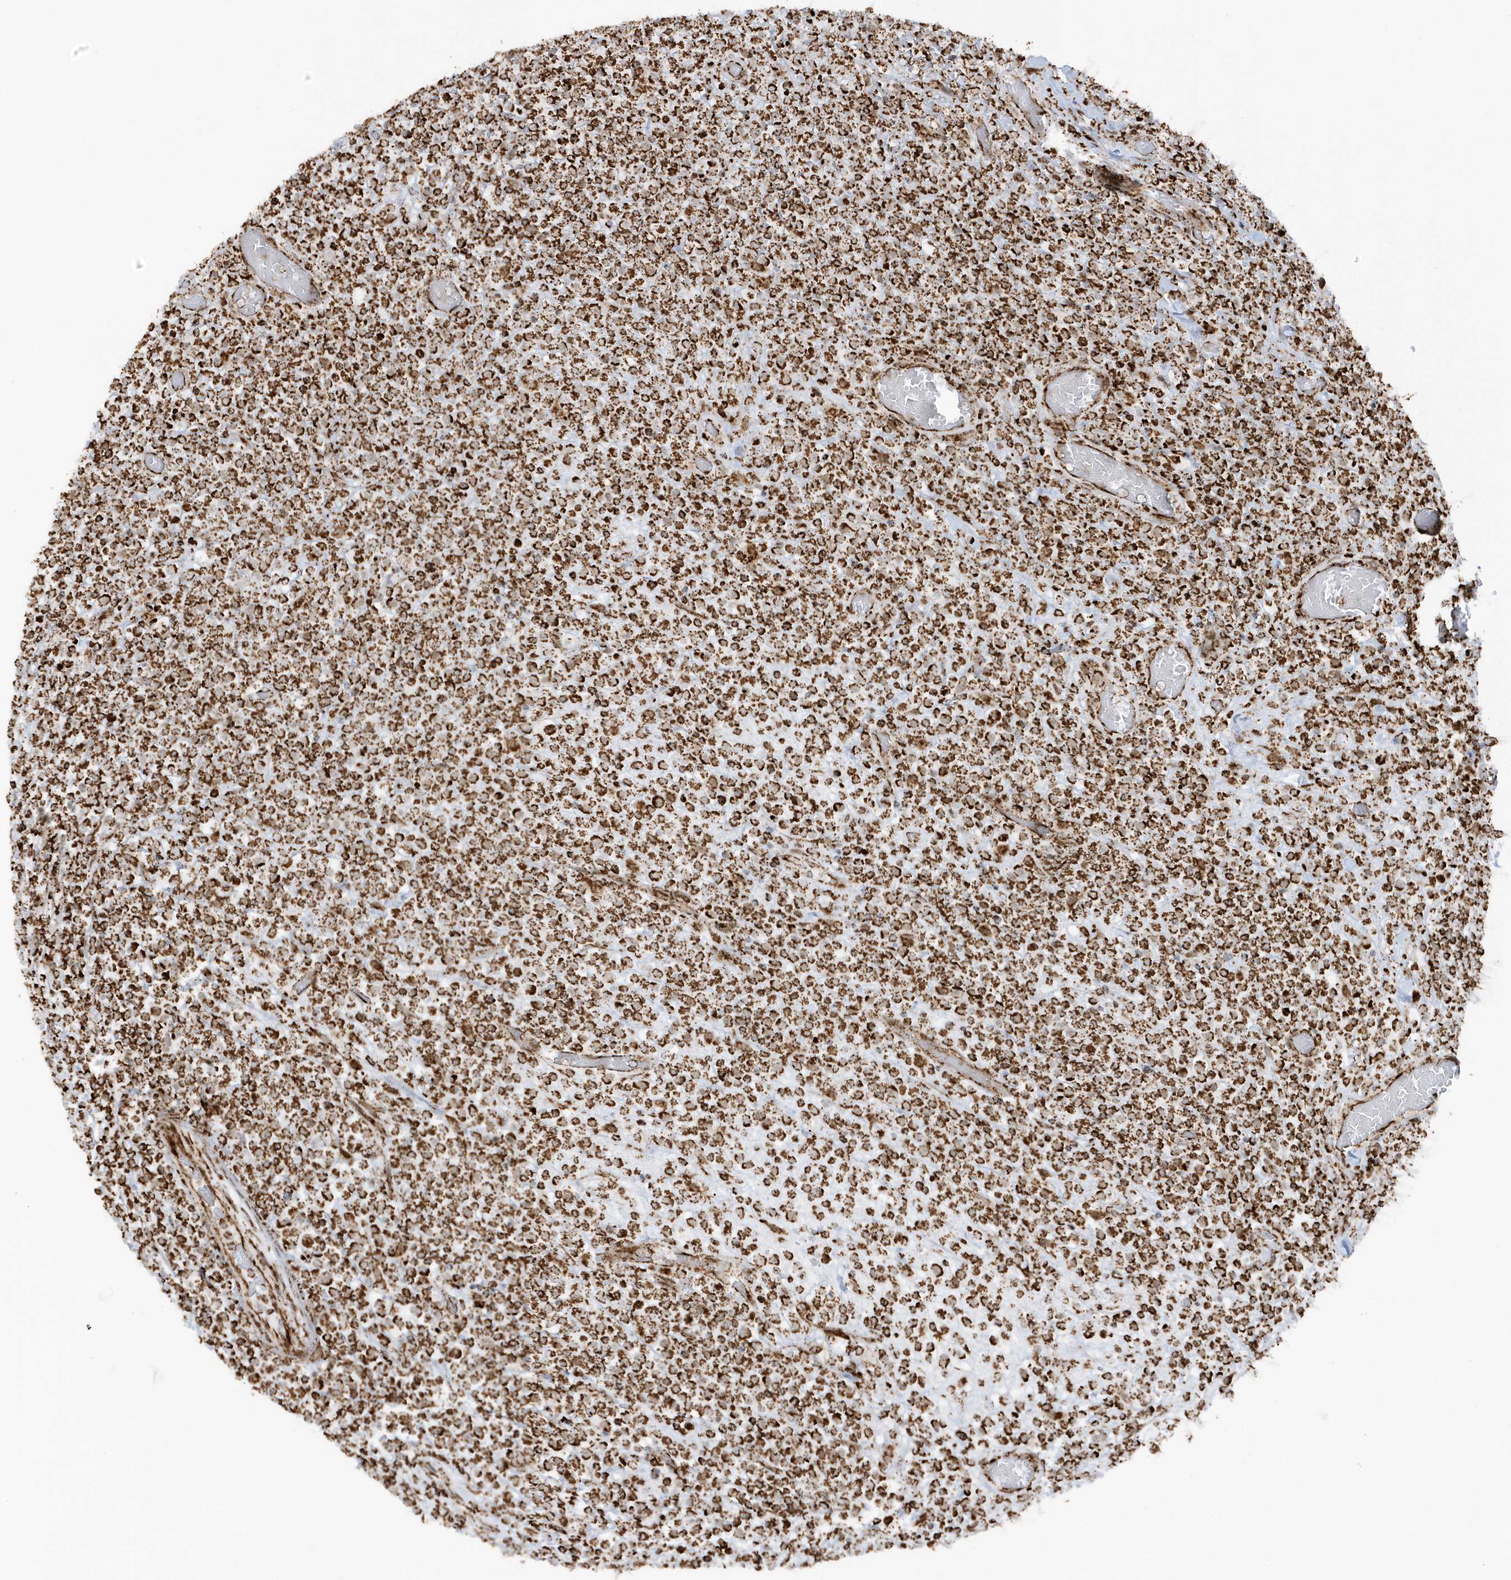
{"staining": {"intensity": "strong", "quantity": ">75%", "location": "cytoplasmic/membranous"}, "tissue": "lymphoma", "cell_type": "Tumor cells", "image_type": "cancer", "snomed": [{"axis": "morphology", "description": "Malignant lymphoma, non-Hodgkin's type, High grade"}, {"axis": "topography", "description": "Colon"}], "caption": "This photomicrograph demonstrates lymphoma stained with IHC to label a protein in brown. The cytoplasmic/membranous of tumor cells show strong positivity for the protein. Nuclei are counter-stained blue.", "gene": "CRY2", "patient": {"sex": "female", "age": 53}}